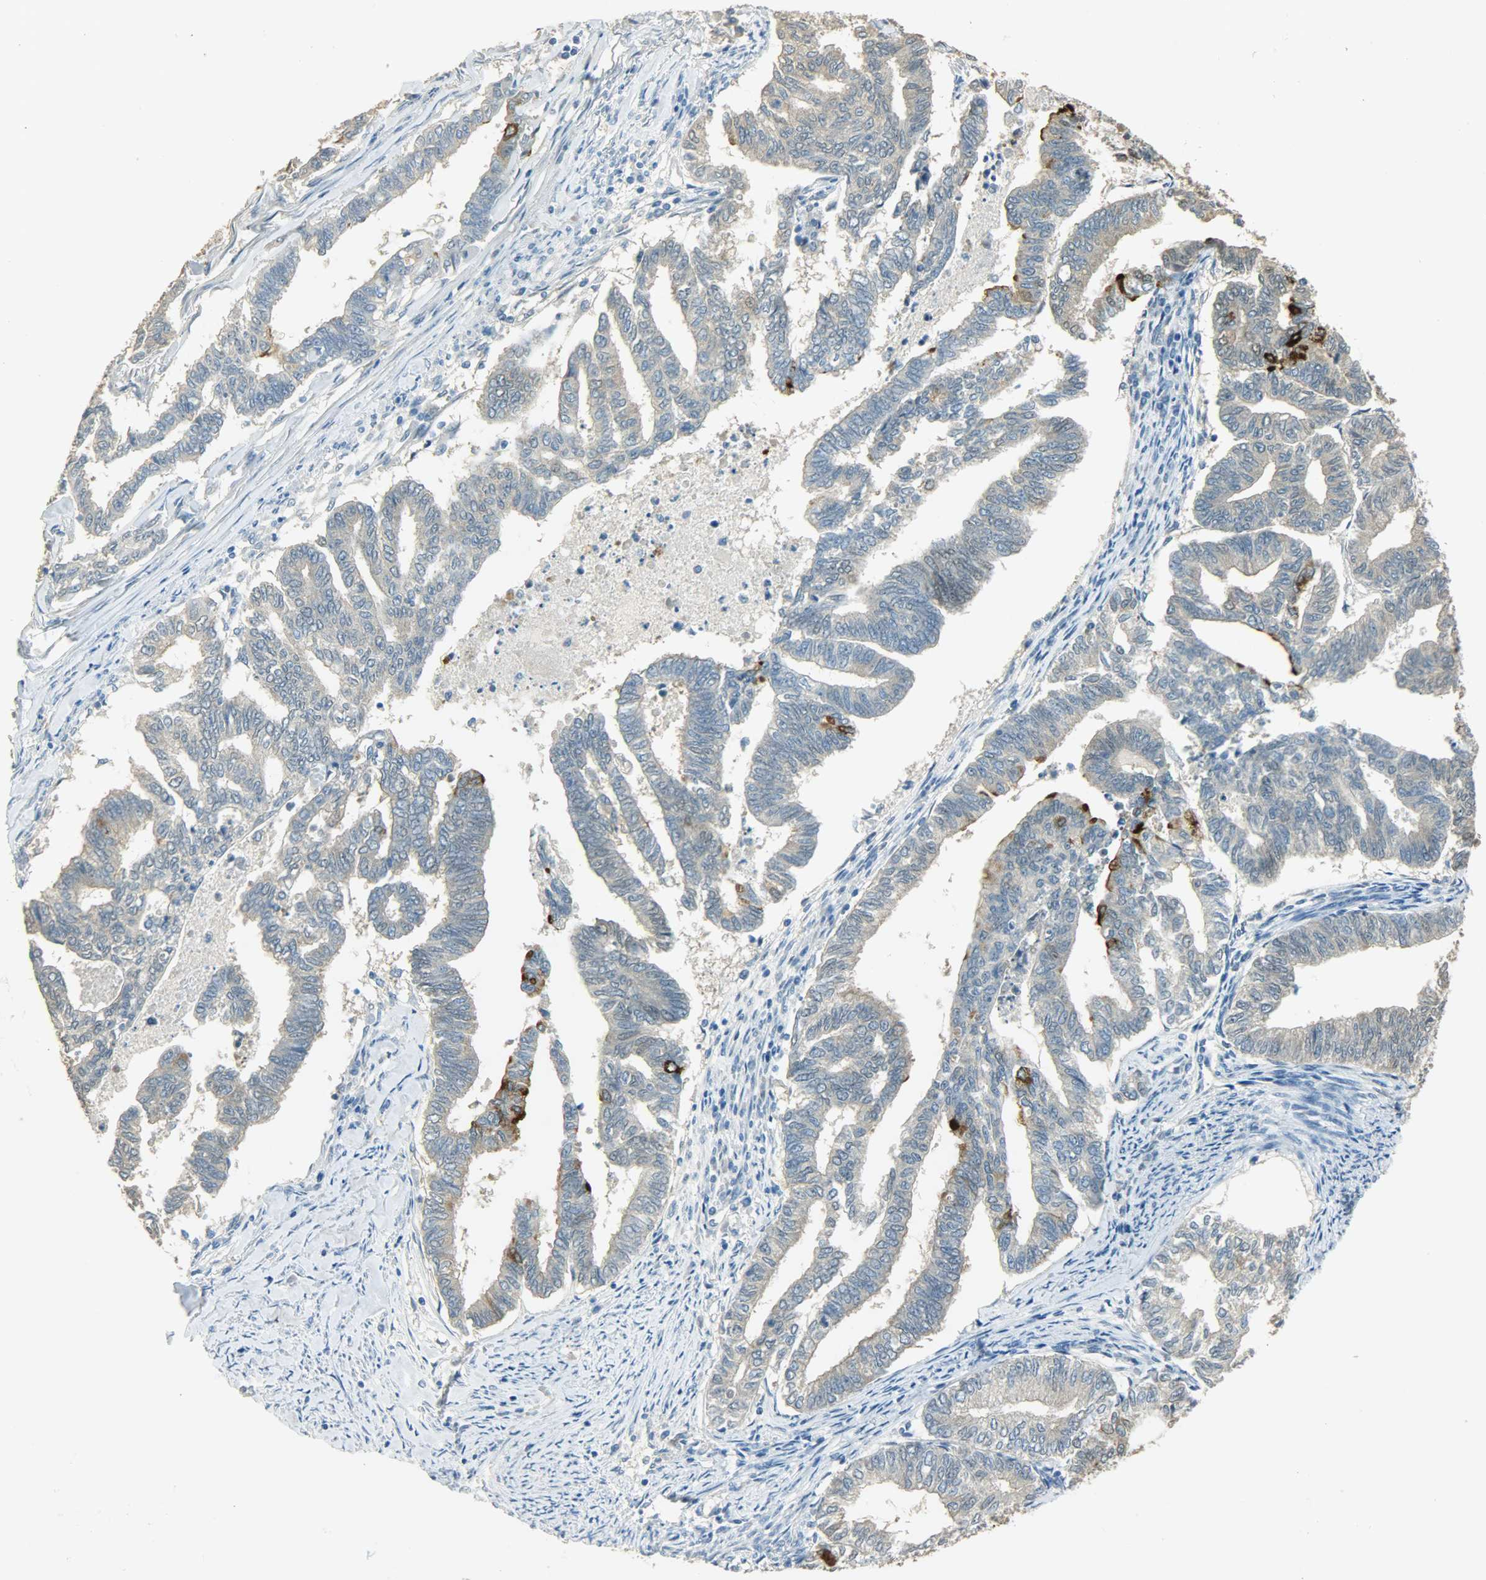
{"staining": {"intensity": "strong", "quantity": "<25%", "location": "cytoplasmic/membranous"}, "tissue": "endometrial cancer", "cell_type": "Tumor cells", "image_type": "cancer", "snomed": [{"axis": "morphology", "description": "Adenocarcinoma, NOS"}, {"axis": "topography", "description": "Endometrium"}], "caption": "Brown immunohistochemical staining in endometrial cancer reveals strong cytoplasmic/membranous expression in approximately <25% of tumor cells.", "gene": "PRMT5", "patient": {"sex": "female", "age": 79}}